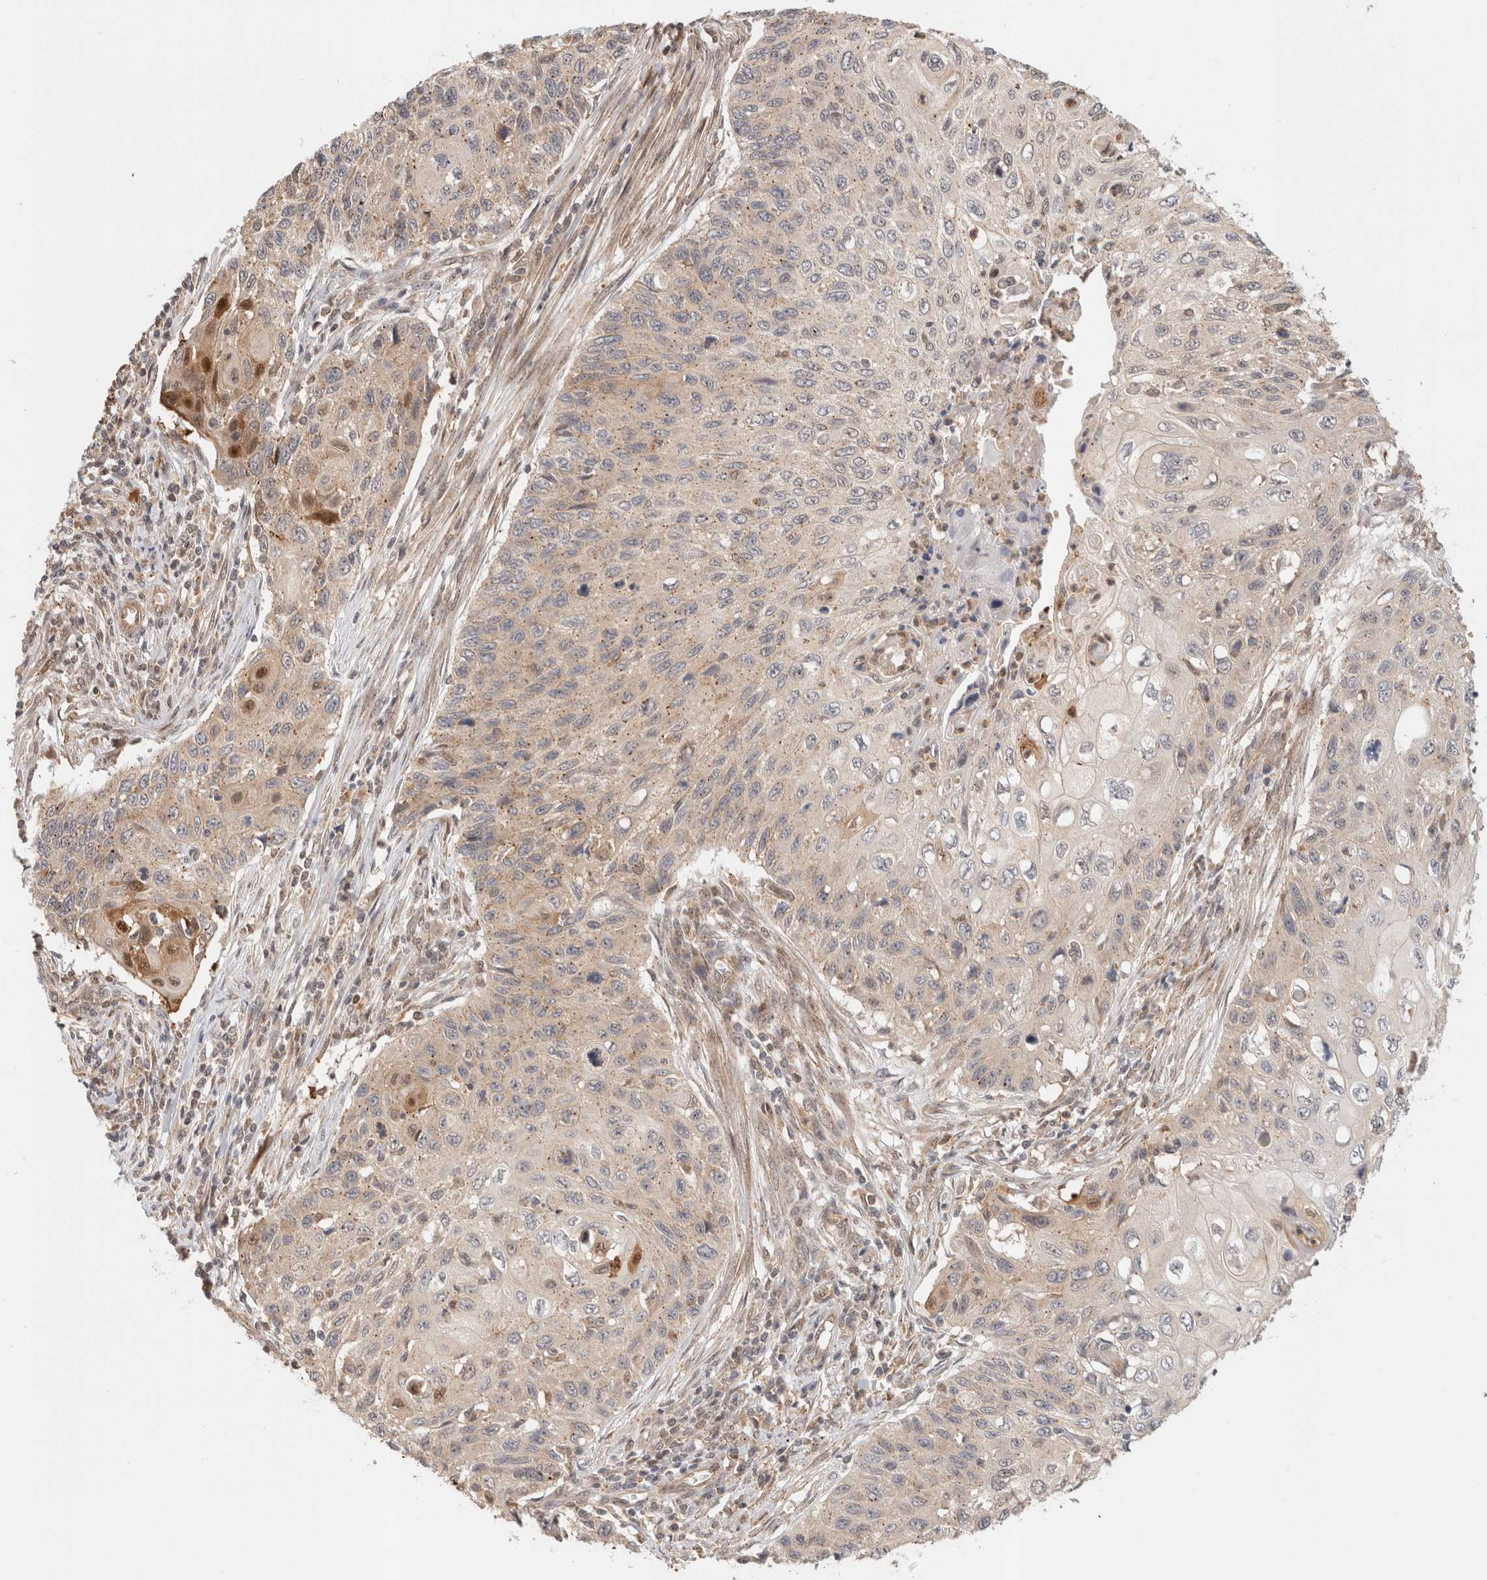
{"staining": {"intensity": "moderate", "quantity": "<25%", "location": "cytoplasmic/membranous,nuclear"}, "tissue": "cervical cancer", "cell_type": "Tumor cells", "image_type": "cancer", "snomed": [{"axis": "morphology", "description": "Squamous cell carcinoma, NOS"}, {"axis": "topography", "description": "Cervix"}], "caption": "This is an image of IHC staining of squamous cell carcinoma (cervical), which shows moderate positivity in the cytoplasmic/membranous and nuclear of tumor cells.", "gene": "OTUD6B", "patient": {"sex": "female", "age": 70}}